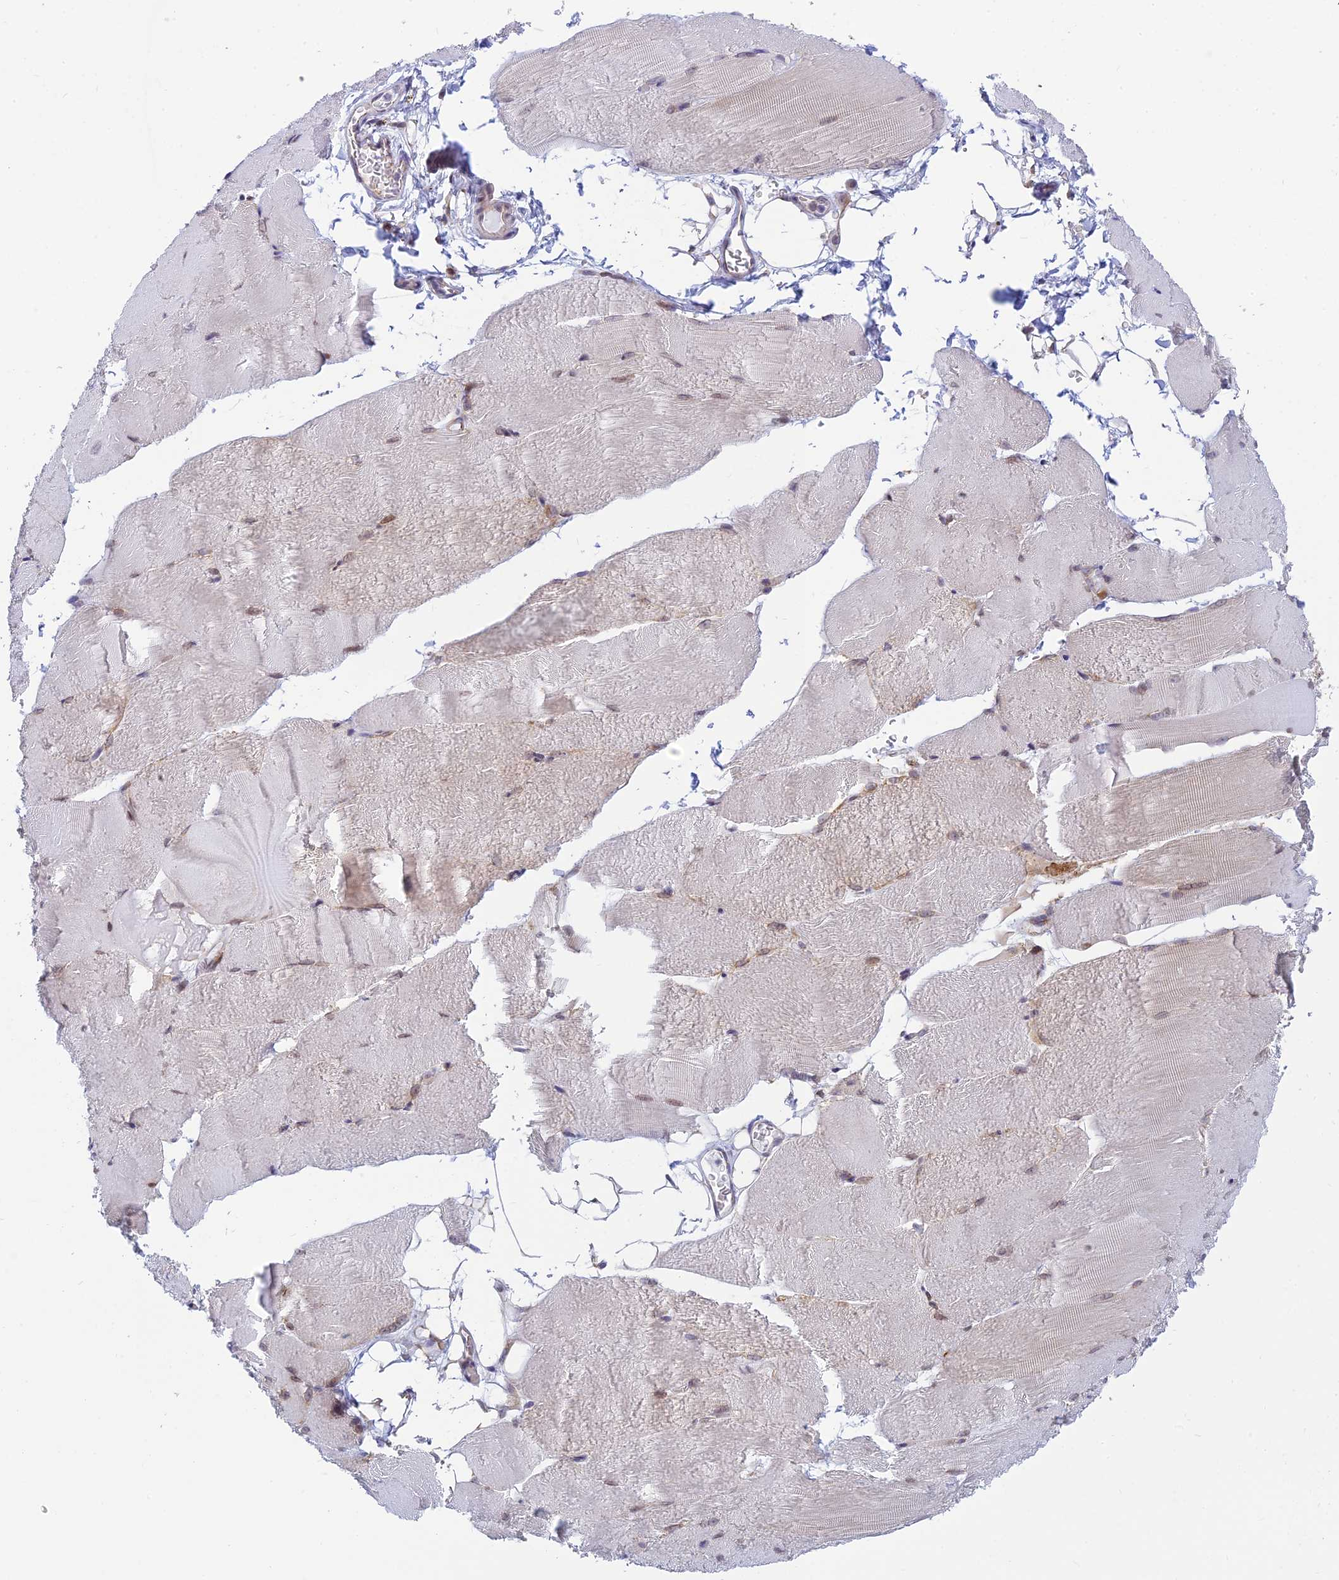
{"staining": {"intensity": "weak", "quantity": "25%-75%", "location": "nuclear"}, "tissue": "skeletal muscle", "cell_type": "Myocytes", "image_type": "normal", "snomed": [{"axis": "morphology", "description": "Normal tissue, NOS"}, {"axis": "topography", "description": "Skeletal muscle"}, {"axis": "topography", "description": "Parathyroid gland"}], "caption": "Protein expression analysis of normal human skeletal muscle reveals weak nuclear expression in about 25%-75% of myocytes. The protein of interest is shown in brown color, while the nuclei are stained blue.", "gene": "HOOK2", "patient": {"sex": "female", "age": 37}}